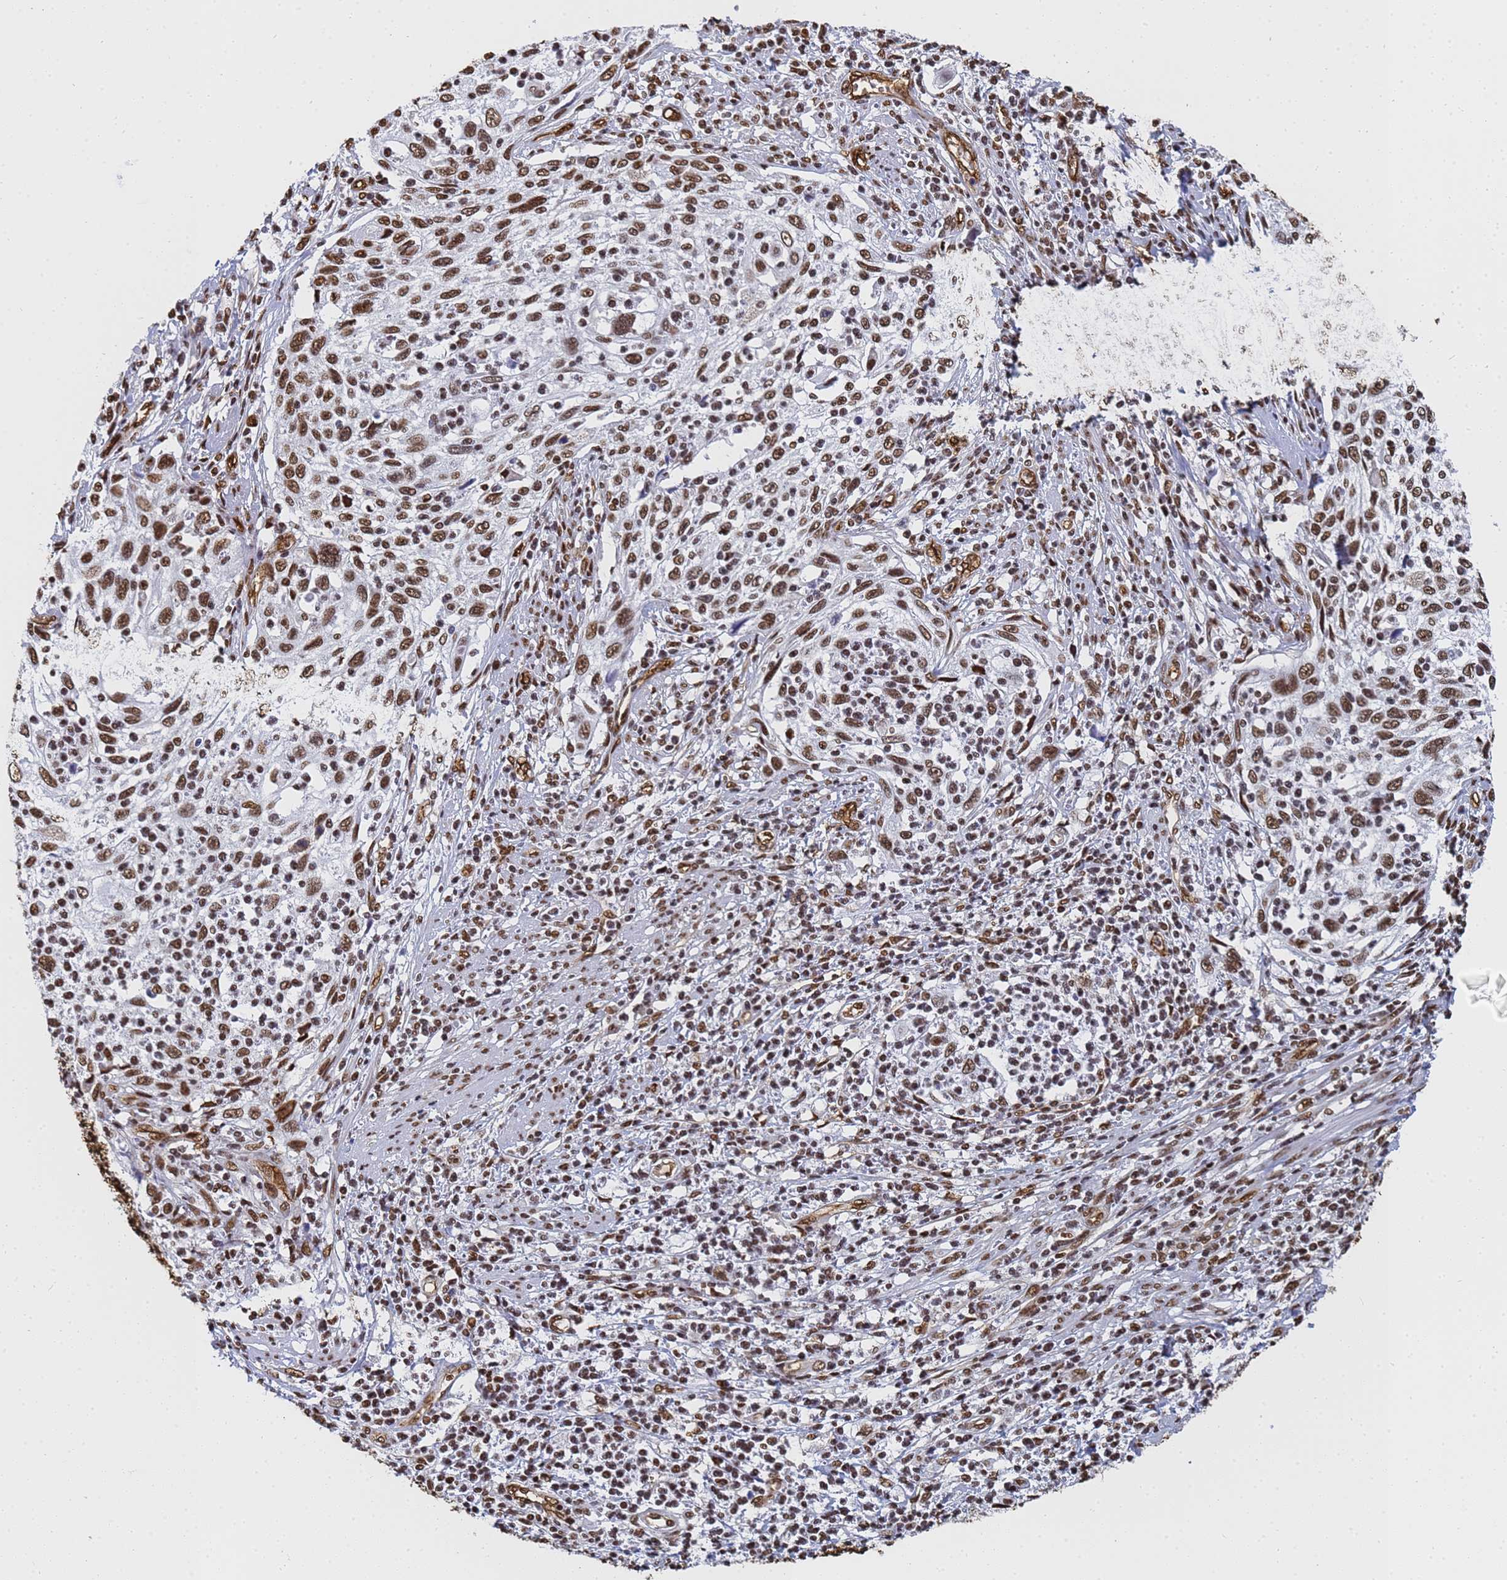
{"staining": {"intensity": "strong", "quantity": ">75%", "location": "nuclear"}, "tissue": "cervical cancer", "cell_type": "Tumor cells", "image_type": "cancer", "snomed": [{"axis": "morphology", "description": "Squamous cell carcinoma, NOS"}, {"axis": "topography", "description": "Cervix"}], "caption": "About >75% of tumor cells in cervical squamous cell carcinoma reveal strong nuclear protein expression as visualized by brown immunohistochemical staining.", "gene": "RAVER2", "patient": {"sex": "female", "age": 70}}